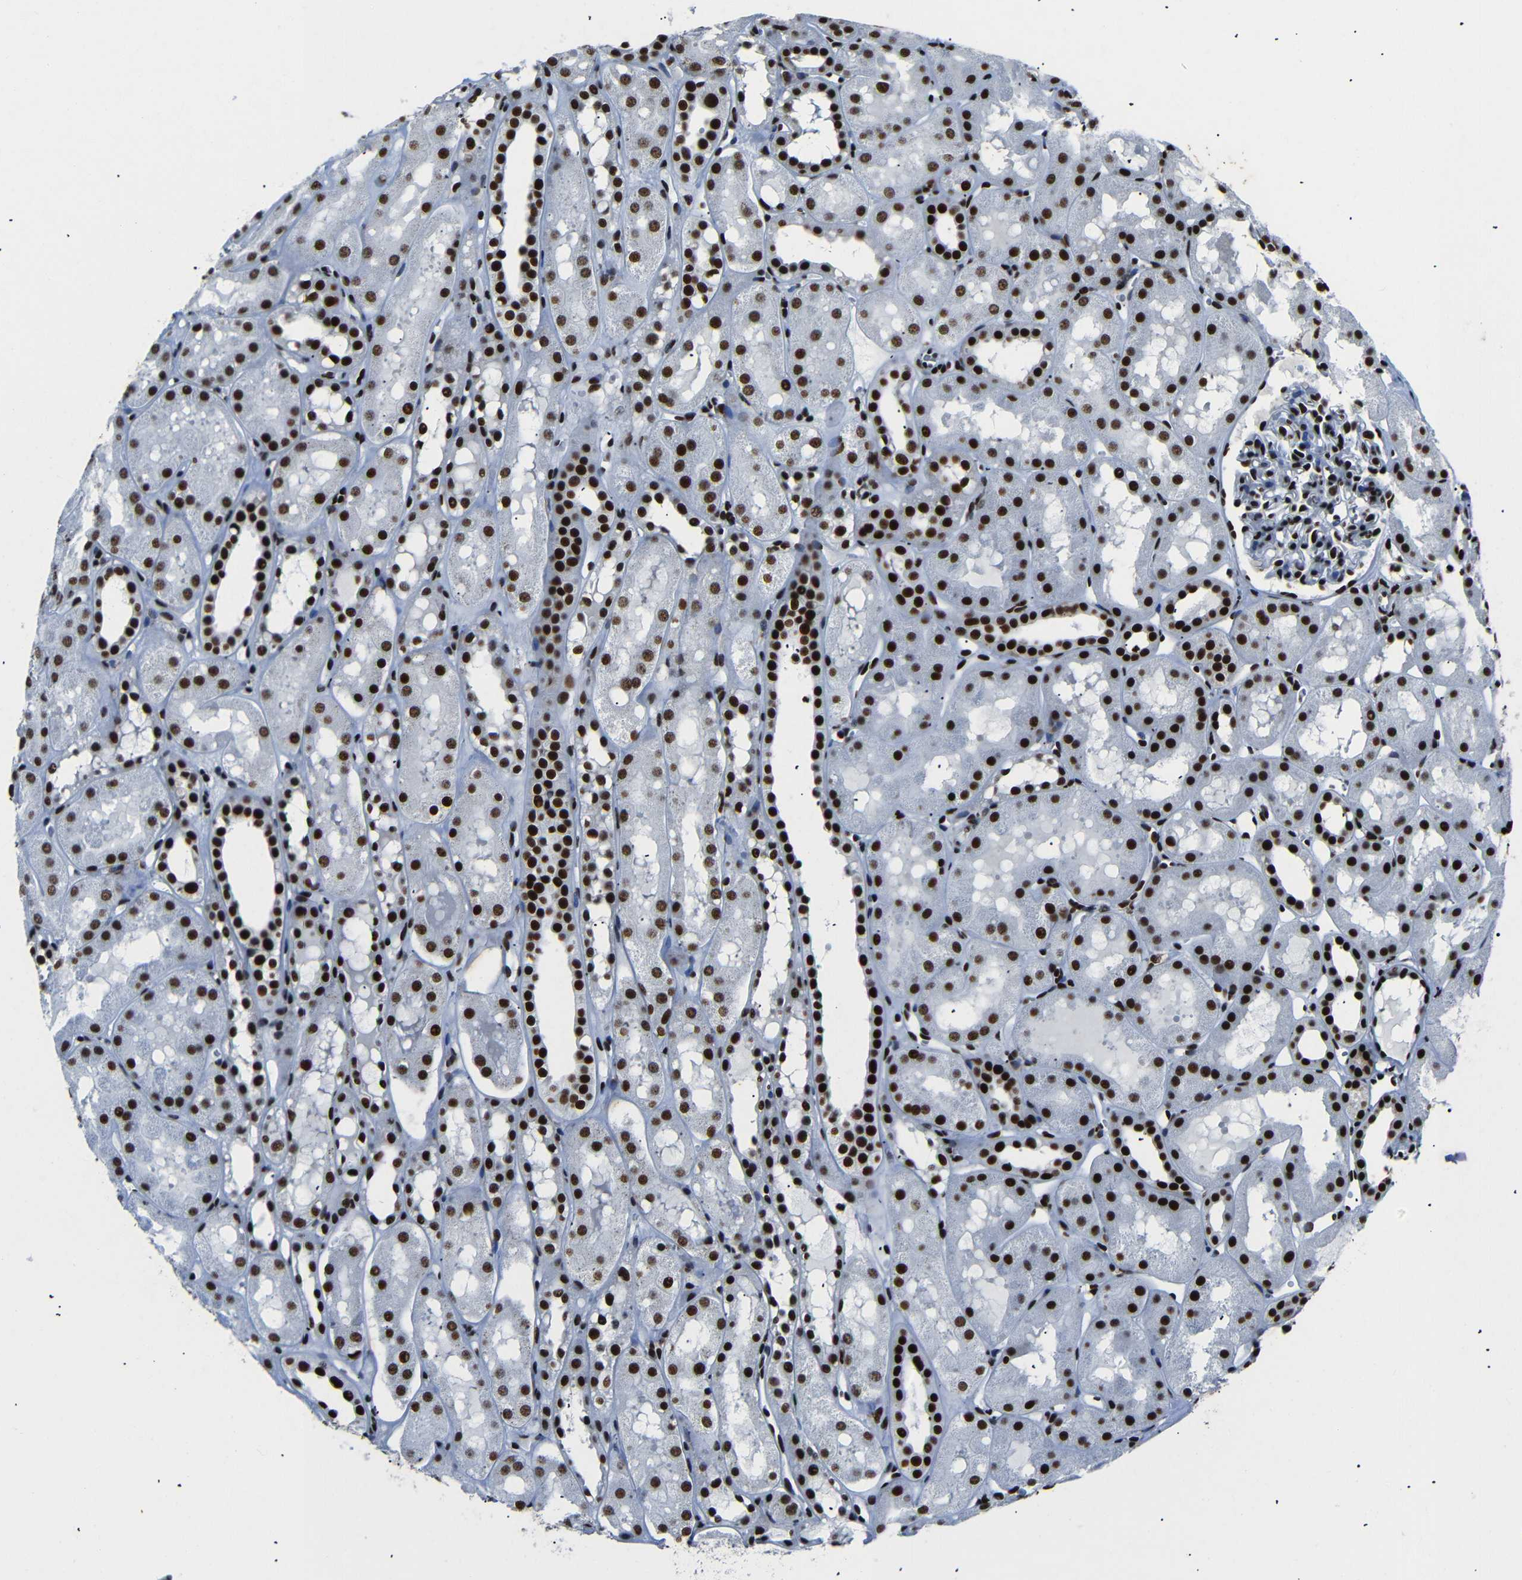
{"staining": {"intensity": "strong", "quantity": ">75%", "location": "nuclear"}, "tissue": "kidney", "cell_type": "Cells in glomeruli", "image_type": "normal", "snomed": [{"axis": "morphology", "description": "Normal tissue, NOS"}, {"axis": "topography", "description": "Kidney"}, {"axis": "topography", "description": "Urinary bladder"}], "caption": "Human kidney stained for a protein (brown) displays strong nuclear positive expression in about >75% of cells in glomeruli.", "gene": "SRSF1", "patient": {"sex": "male", "age": 16}}